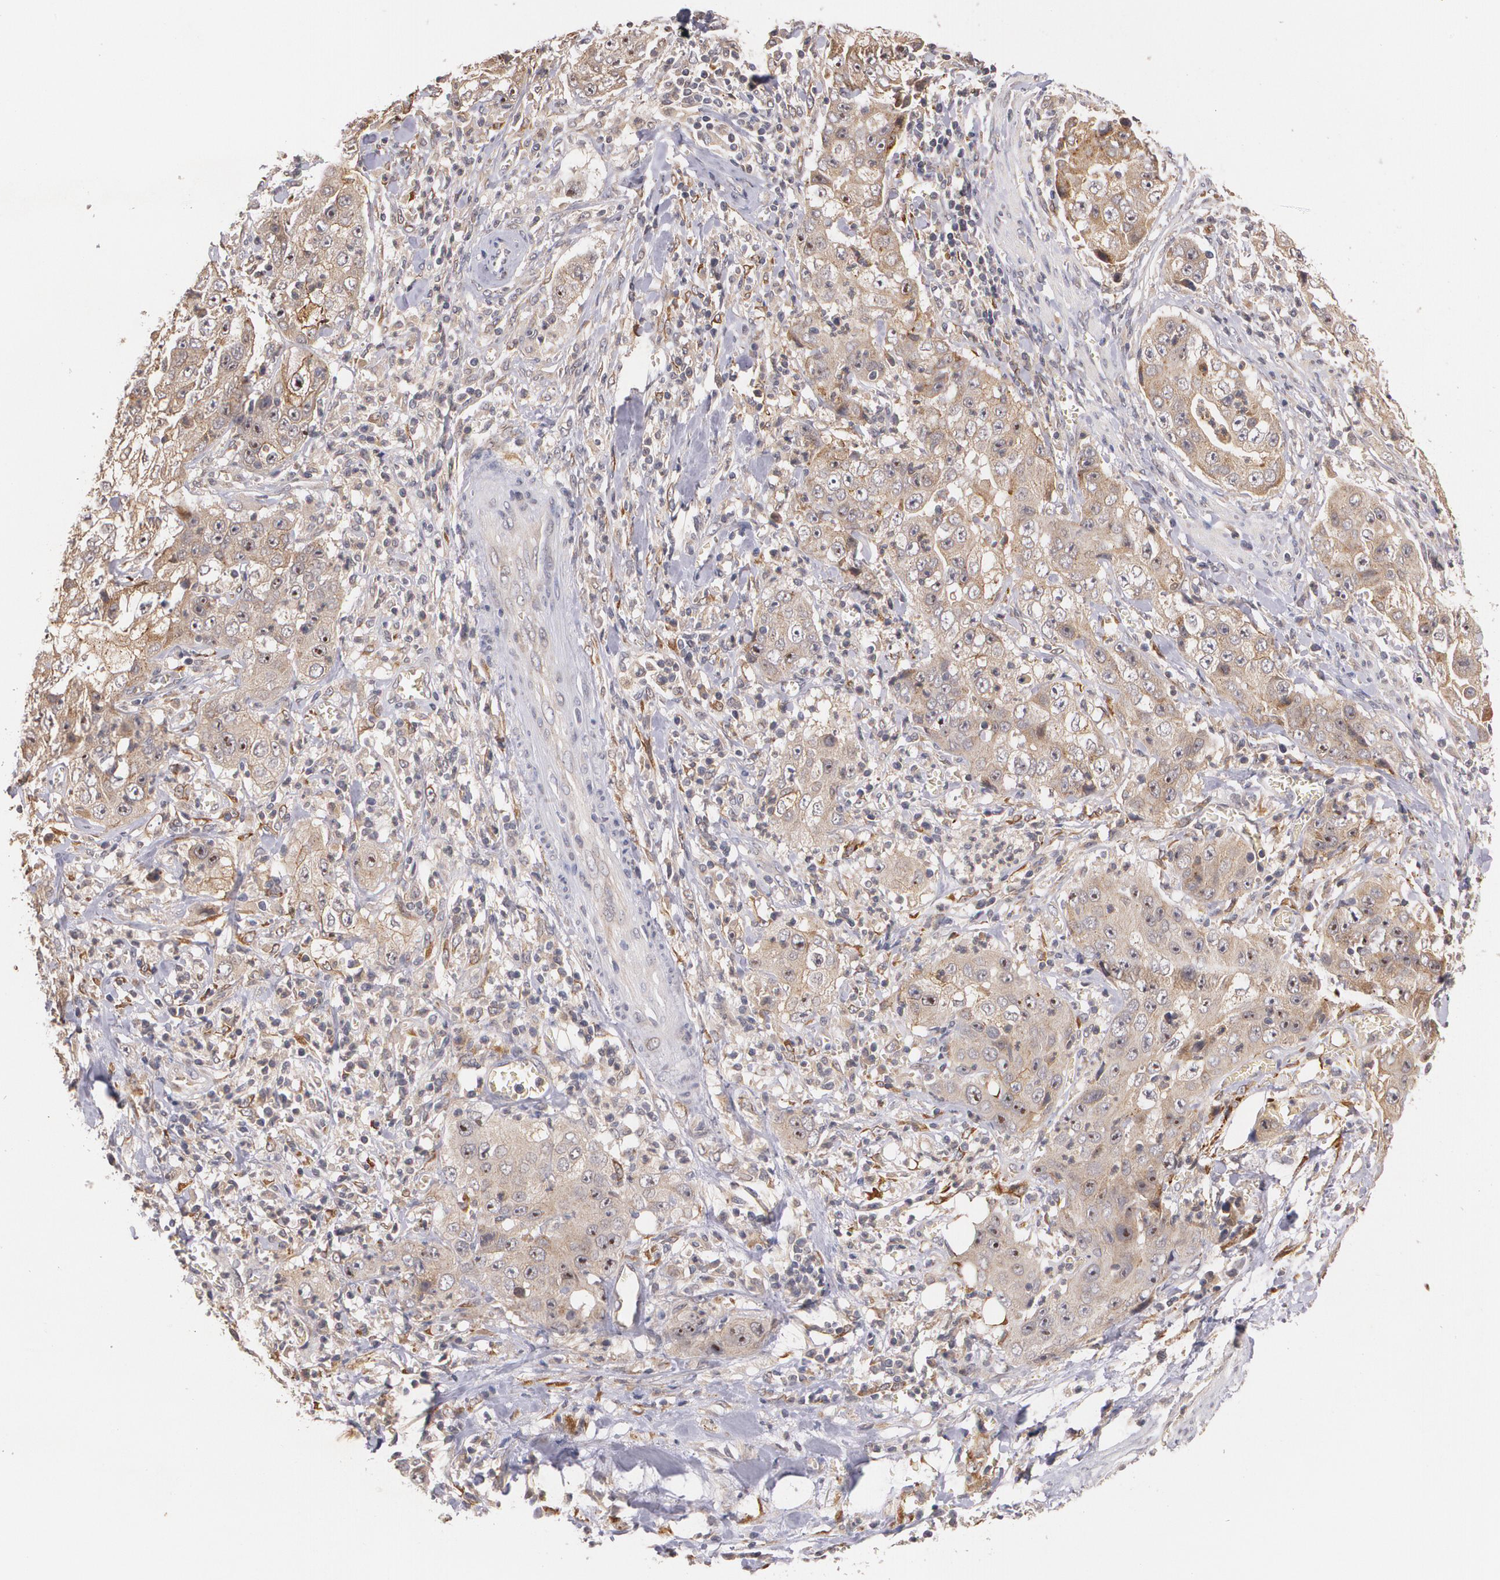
{"staining": {"intensity": "moderate", "quantity": "25%-75%", "location": "cytoplasmic/membranous"}, "tissue": "lung cancer", "cell_type": "Tumor cells", "image_type": "cancer", "snomed": [{"axis": "morphology", "description": "Squamous cell carcinoma, NOS"}, {"axis": "topography", "description": "Lung"}], "caption": "Human lung squamous cell carcinoma stained with a brown dye reveals moderate cytoplasmic/membranous positive positivity in about 25%-75% of tumor cells.", "gene": "IFNGR2", "patient": {"sex": "male", "age": 64}}